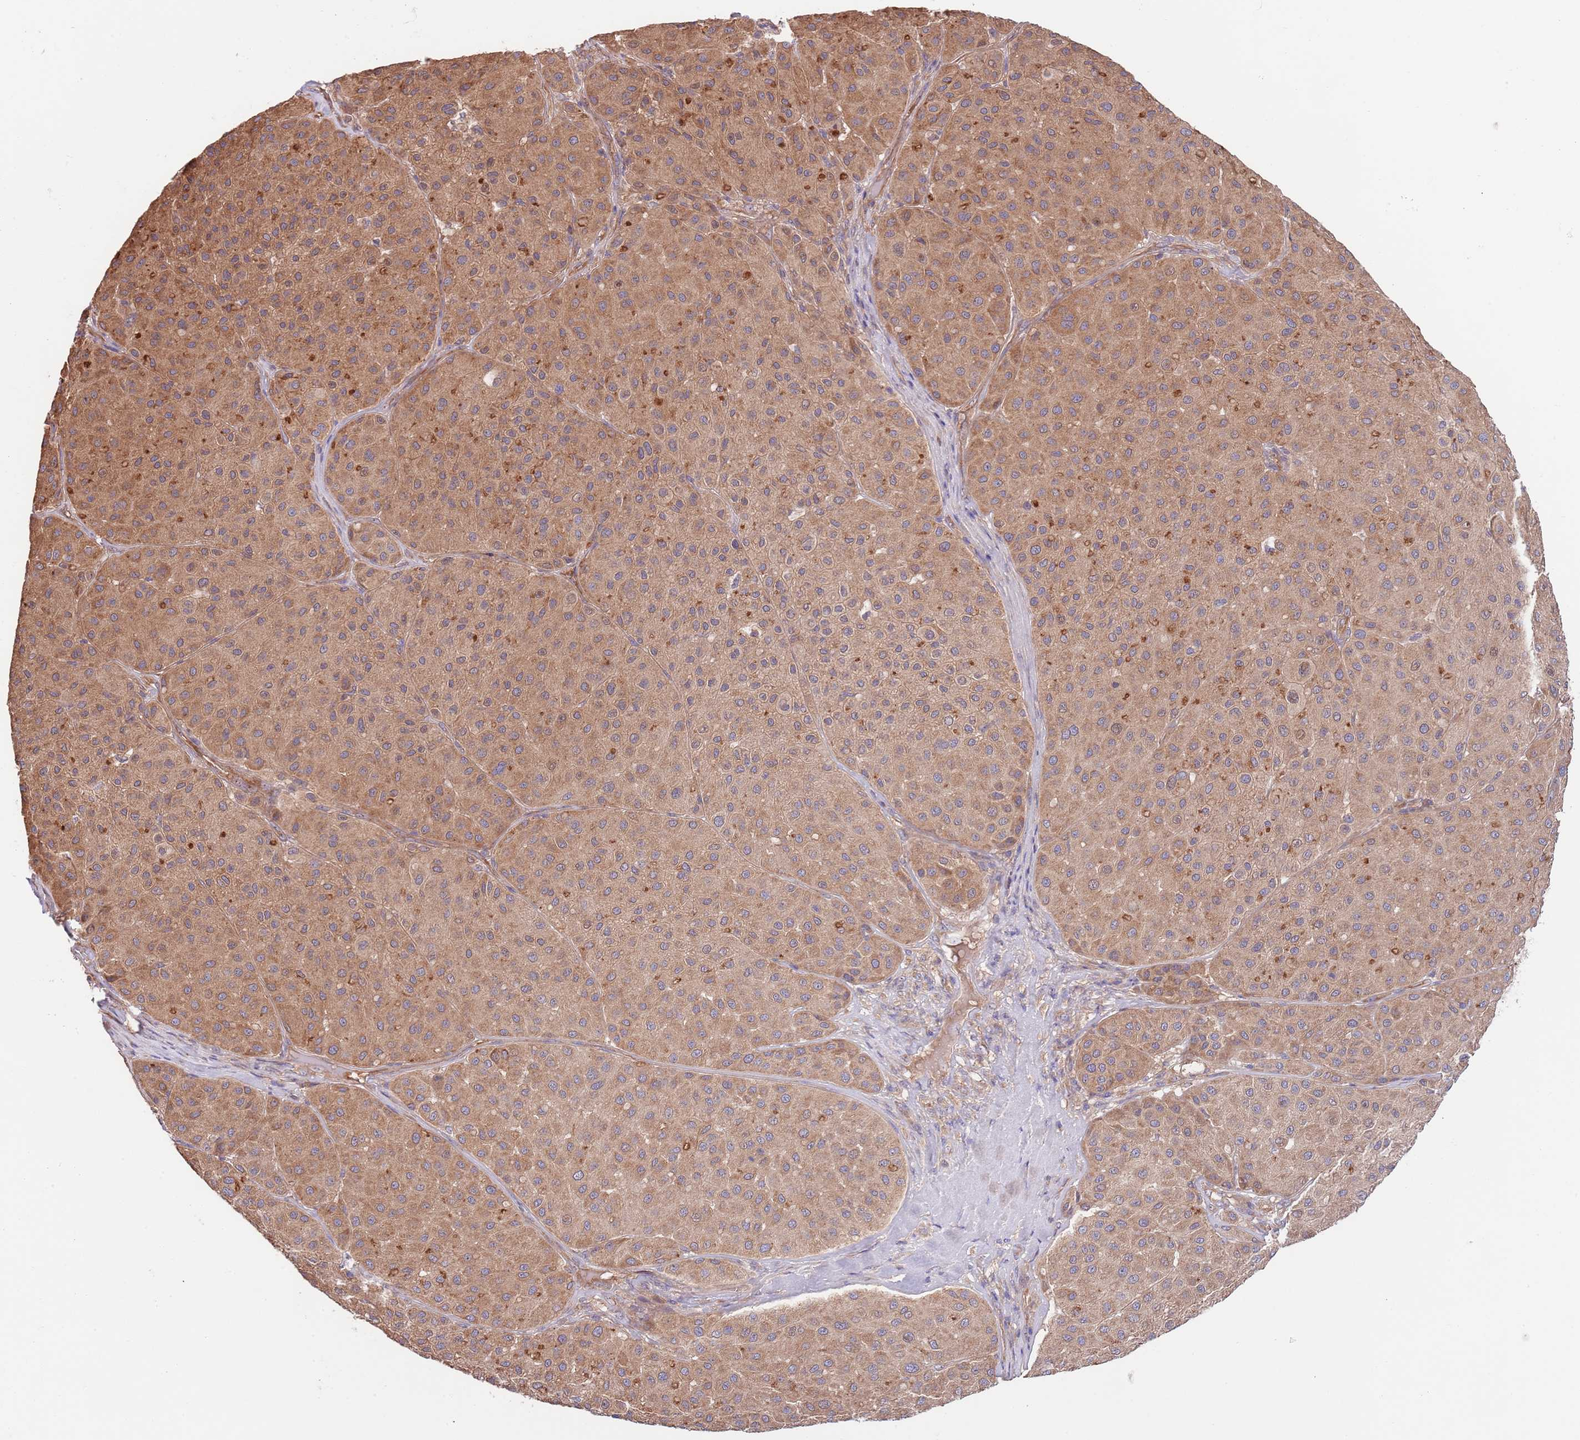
{"staining": {"intensity": "moderate", "quantity": ">75%", "location": "cytoplasmic/membranous"}, "tissue": "melanoma", "cell_type": "Tumor cells", "image_type": "cancer", "snomed": [{"axis": "morphology", "description": "Malignant melanoma, Metastatic site"}, {"axis": "topography", "description": "Smooth muscle"}], "caption": "IHC (DAB) staining of human malignant melanoma (metastatic site) demonstrates moderate cytoplasmic/membranous protein staining in about >75% of tumor cells. Using DAB (3,3'-diaminobenzidine) (brown) and hematoxylin (blue) stains, captured at high magnification using brightfield microscopy.", "gene": "EIF3F", "patient": {"sex": "male", "age": 41}}